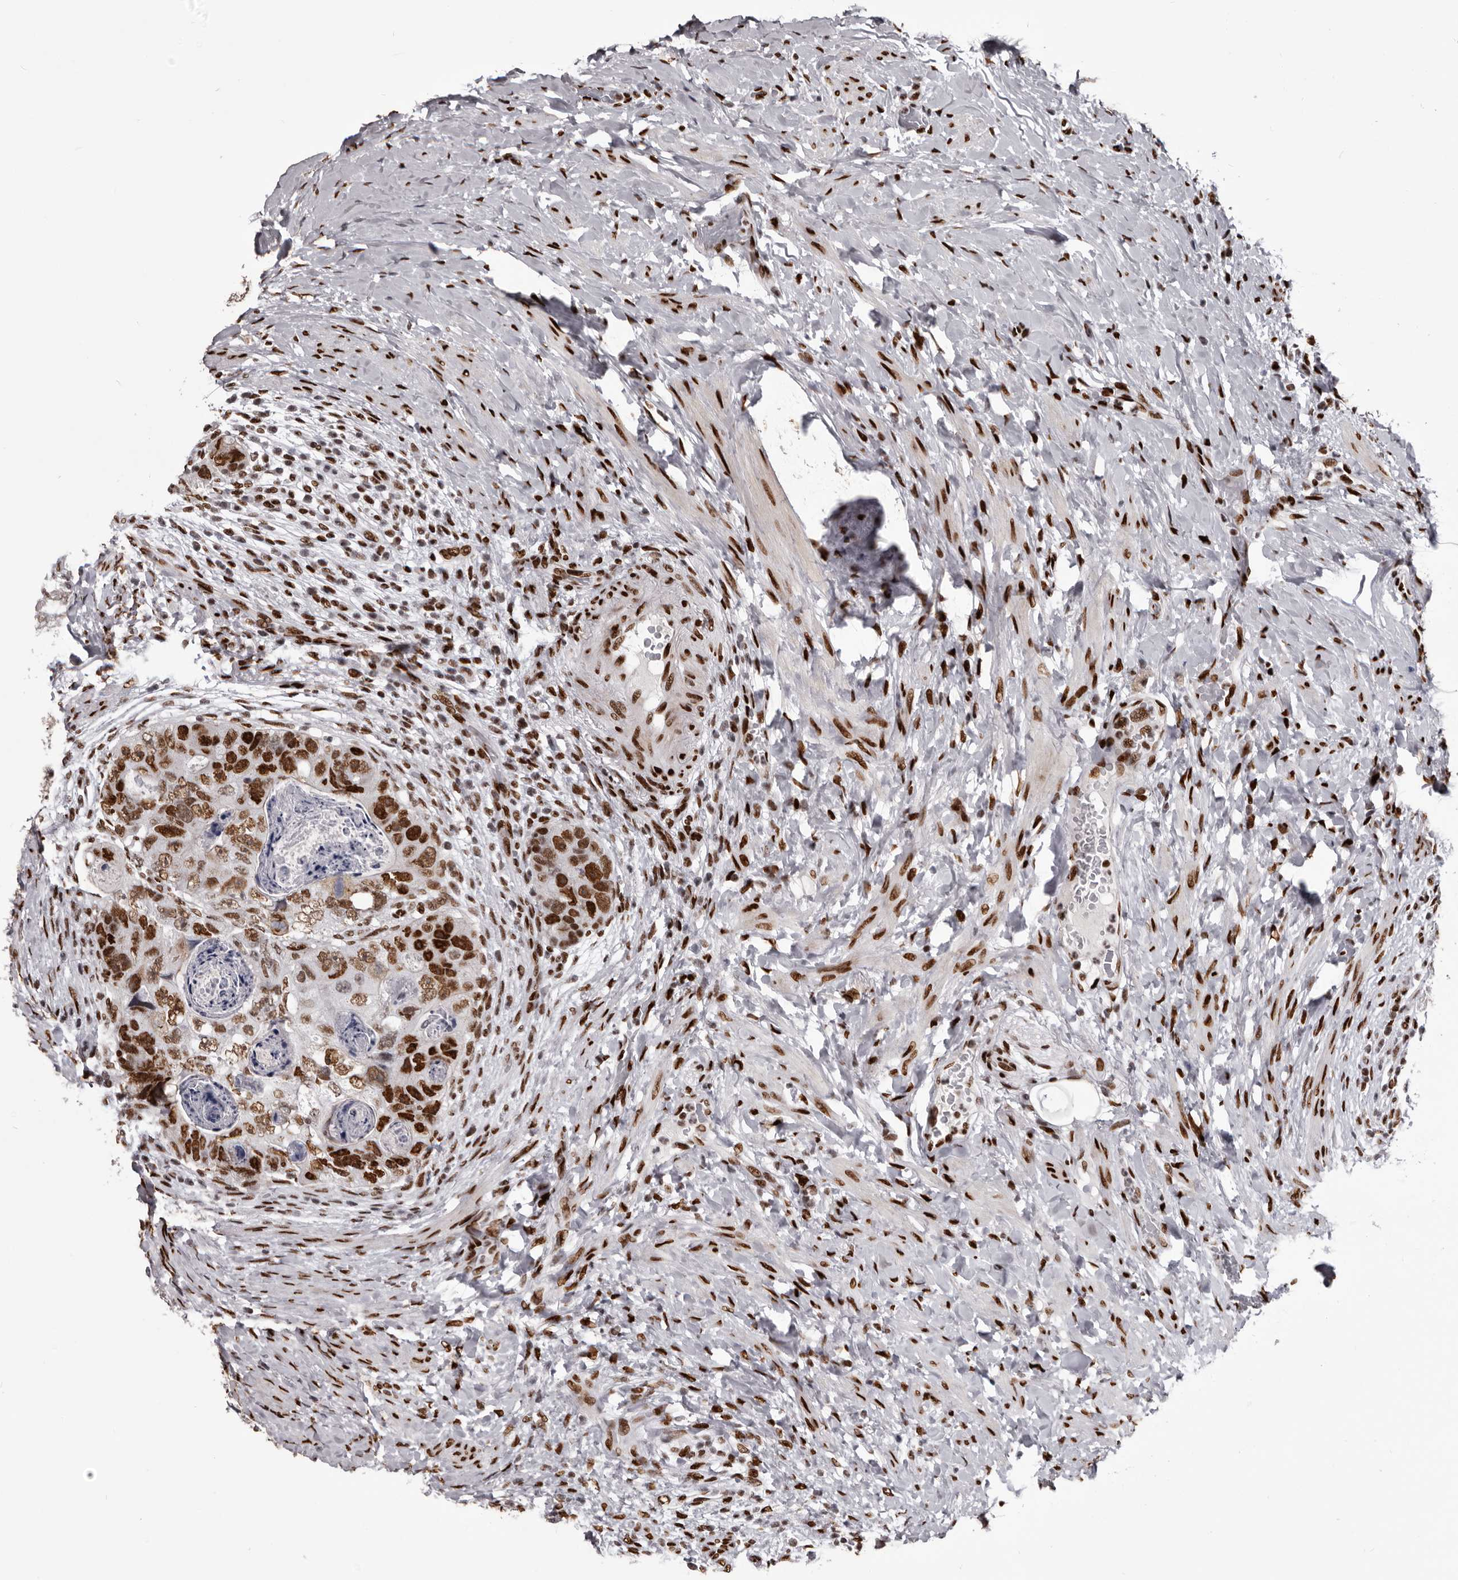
{"staining": {"intensity": "strong", "quantity": ">75%", "location": "nuclear"}, "tissue": "colorectal cancer", "cell_type": "Tumor cells", "image_type": "cancer", "snomed": [{"axis": "morphology", "description": "Adenocarcinoma, NOS"}, {"axis": "topography", "description": "Rectum"}], "caption": "This is a micrograph of immunohistochemistry staining of colorectal cancer, which shows strong positivity in the nuclear of tumor cells.", "gene": "NUMA1", "patient": {"sex": "male", "age": 59}}